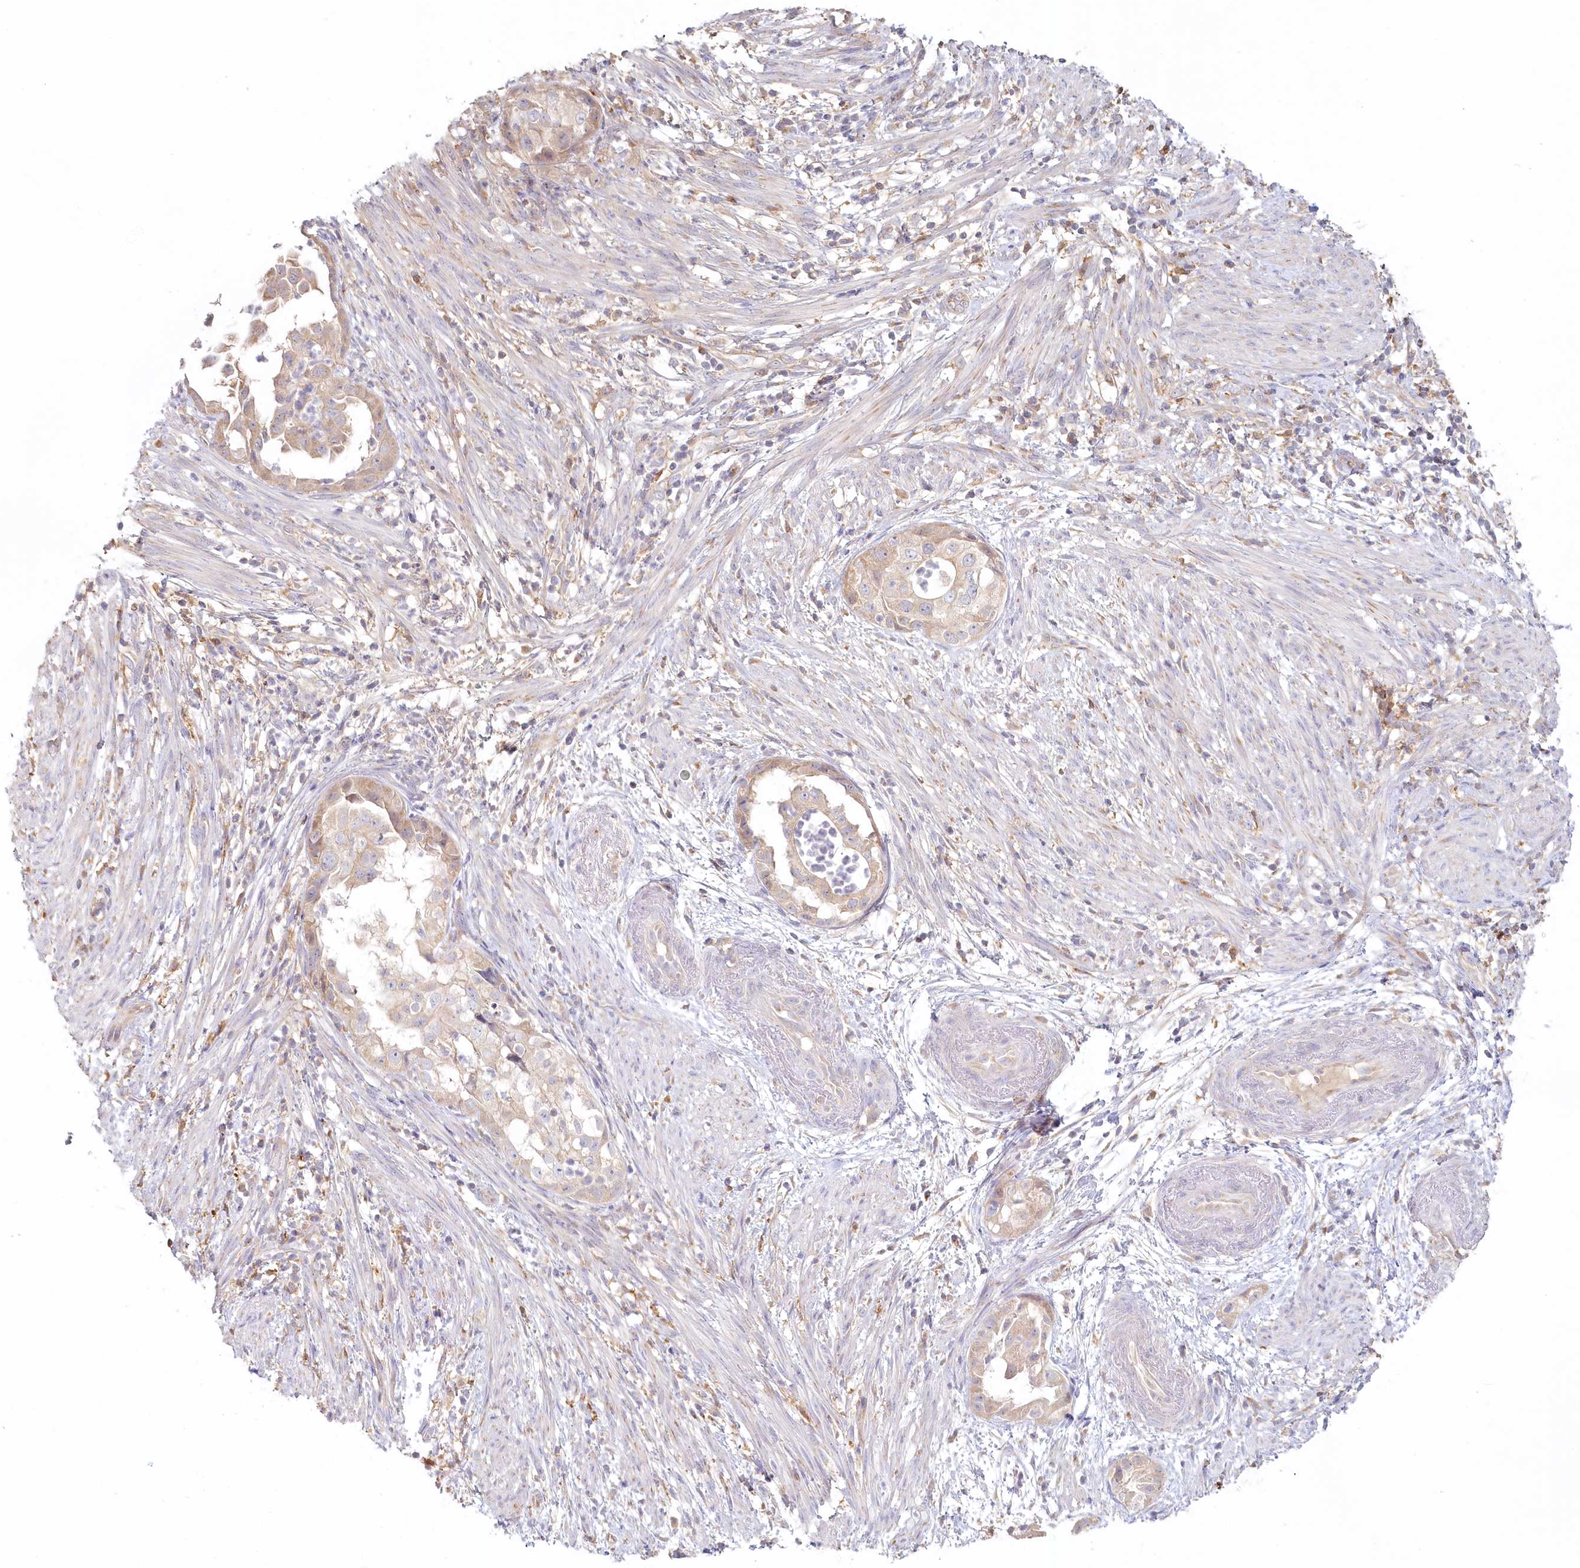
{"staining": {"intensity": "weak", "quantity": "25%-75%", "location": "cytoplasmic/membranous"}, "tissue": "endometrial cancer", "cell_type": "Tumor cells", "image_type": "cancer", "snomed": [{"axis": "morphology", "description": "Adenocarcinoma, NOS"}, {"axis": "topography", "description": "Endometrium"}], "caption": "Endometrial cancer (adenocarcinoma) tissue reveals weak cytoplasmic/membranous positivity in about 25%-75% of tumor cells", "gene": "VSIG1", "patient": {"sex": "female", "age": 85}}